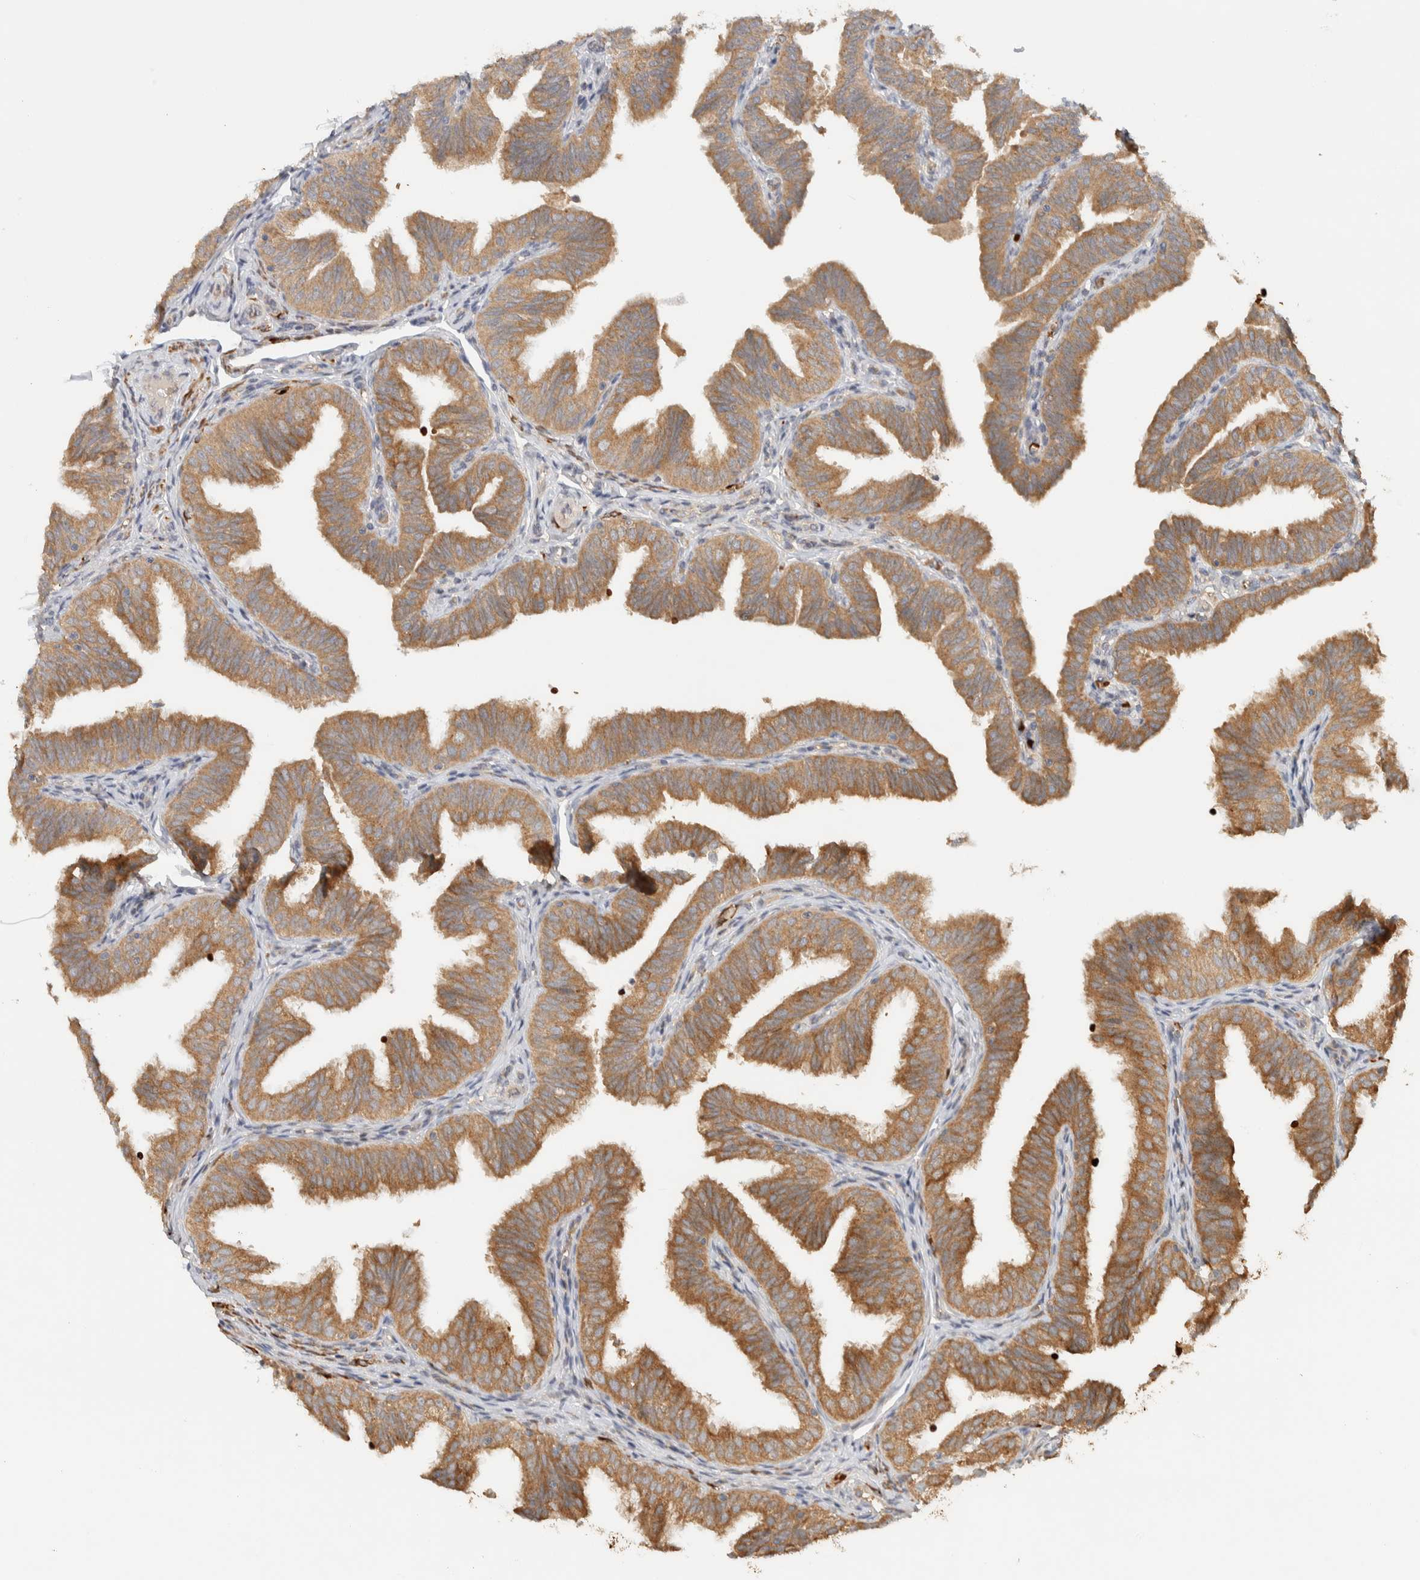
{"staining": {"intensity": "moderate", "quantity": ">75%", "location": "cytoplasmic/membranous"}, "tissue": "fallopian tube", "cell_type": "Glandular cells", "image_type": "normal", "snomed": [{"axis": "morphology", "description": "Normal tissue, NOS"}, {"axis": "topography", "description": "Fallopian tube"}], "caption": "Protein staining by immunohistochemistry exhibits moderate cytoplasmic/membranous positivity in about >75% of glandular cells in normal fallopian tube. Ihc stains the protein in brown and the nuclei are stained blue.", "gene": "TTI2", "patient": {"sex": "female", "age": 35}}